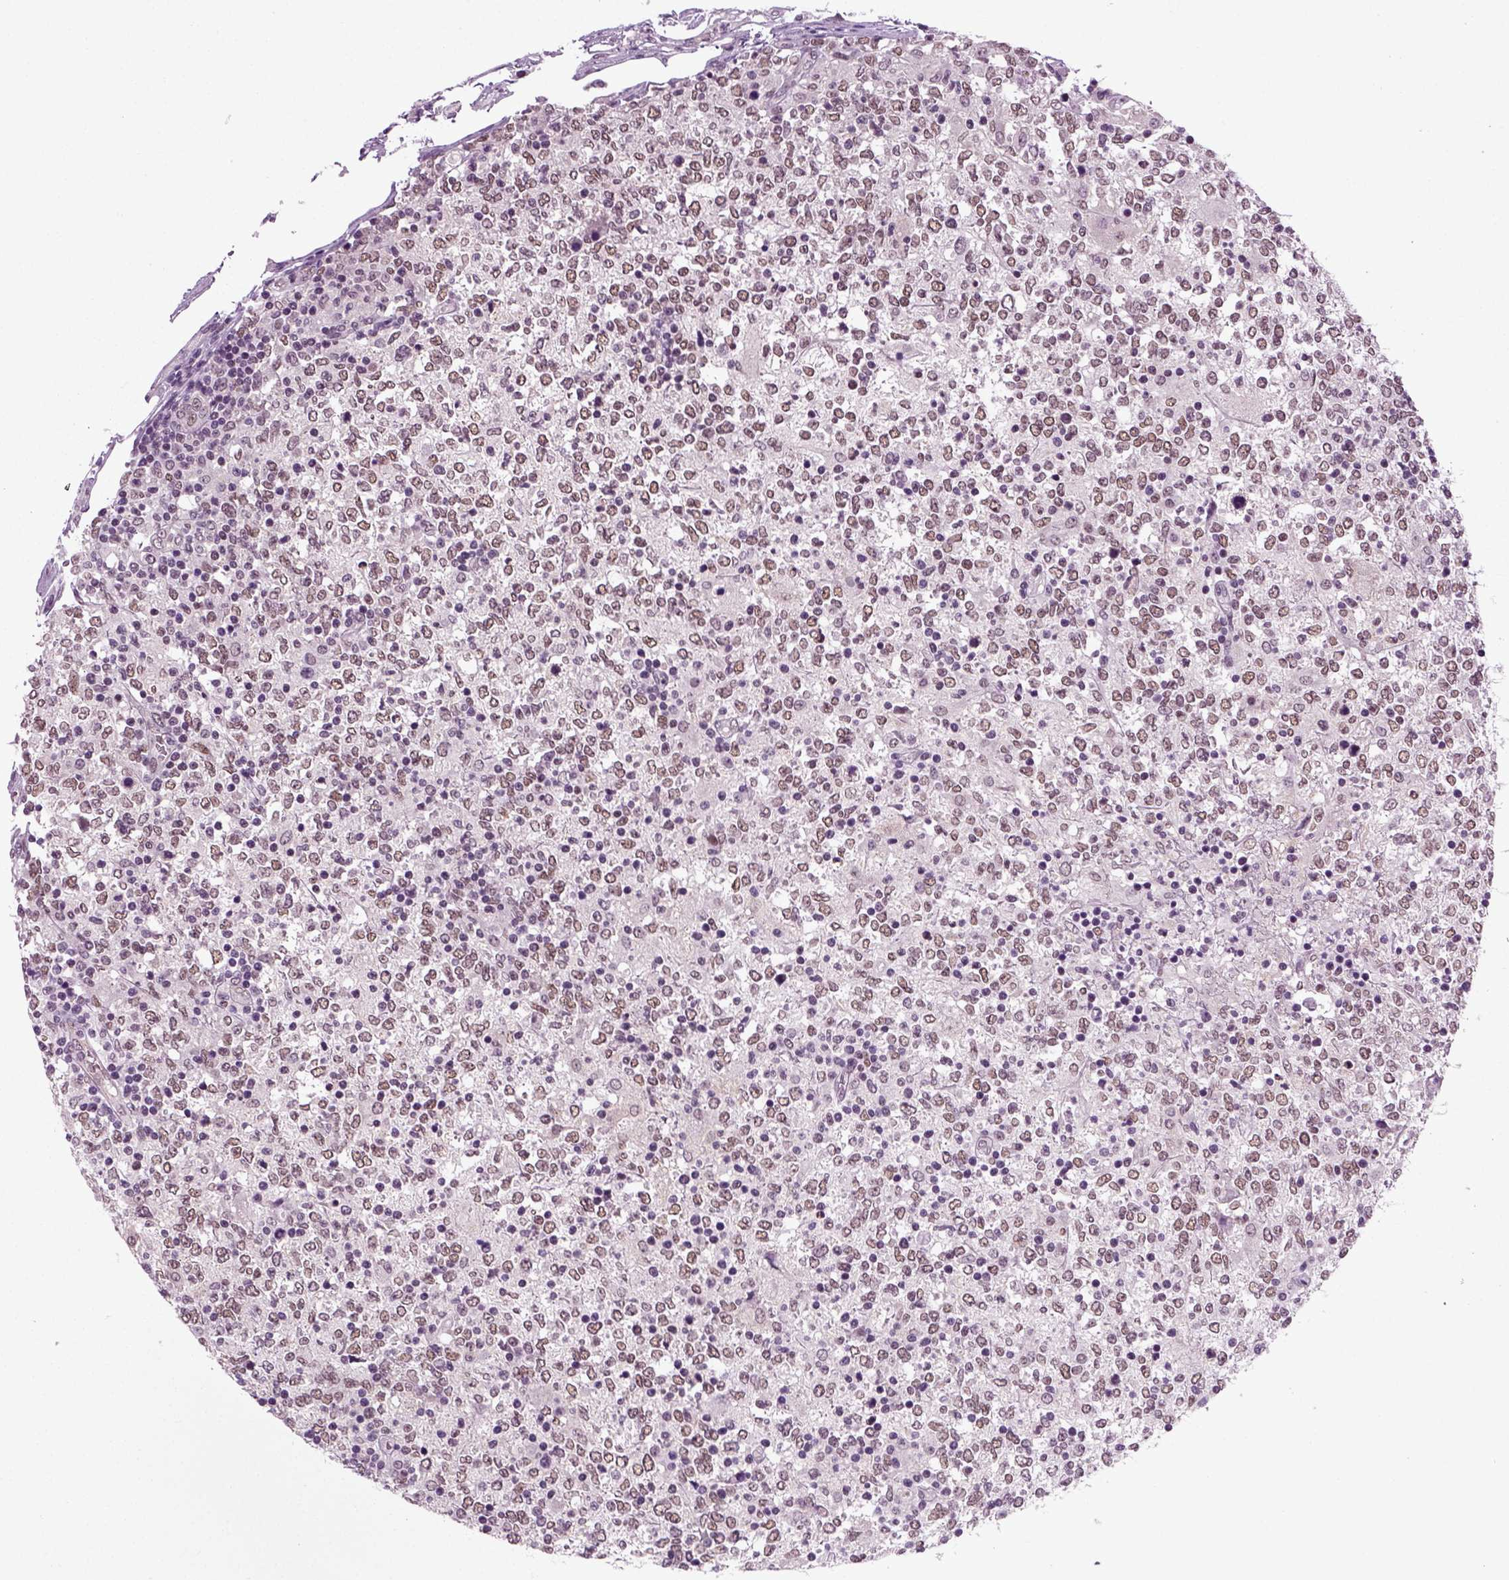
{"staining": {"intensity": "negative", "quantity": "none", "location": "none"}, "tissue": "lymphoma", "cell_type": "Tumor cells", "image_type": "cancer", "snomed": [{"axis": "morphology", "description": "Malignant lymphoma, non-Hodgkin's type, High grade"}, {"axis": "topography", "description": "Lymph node"}], "caption": "High magnification brightfield microscopy of high-grade malignant lymphoma, non-Hodgkin's type stained with DAB (3,3'-diaminobenzidine) (brown) and counterstained with hematoxylin (blue): tumor cells show no significant staining.", "gene": "RCOR3", "patient": {"sex": "female", "age": 84}}